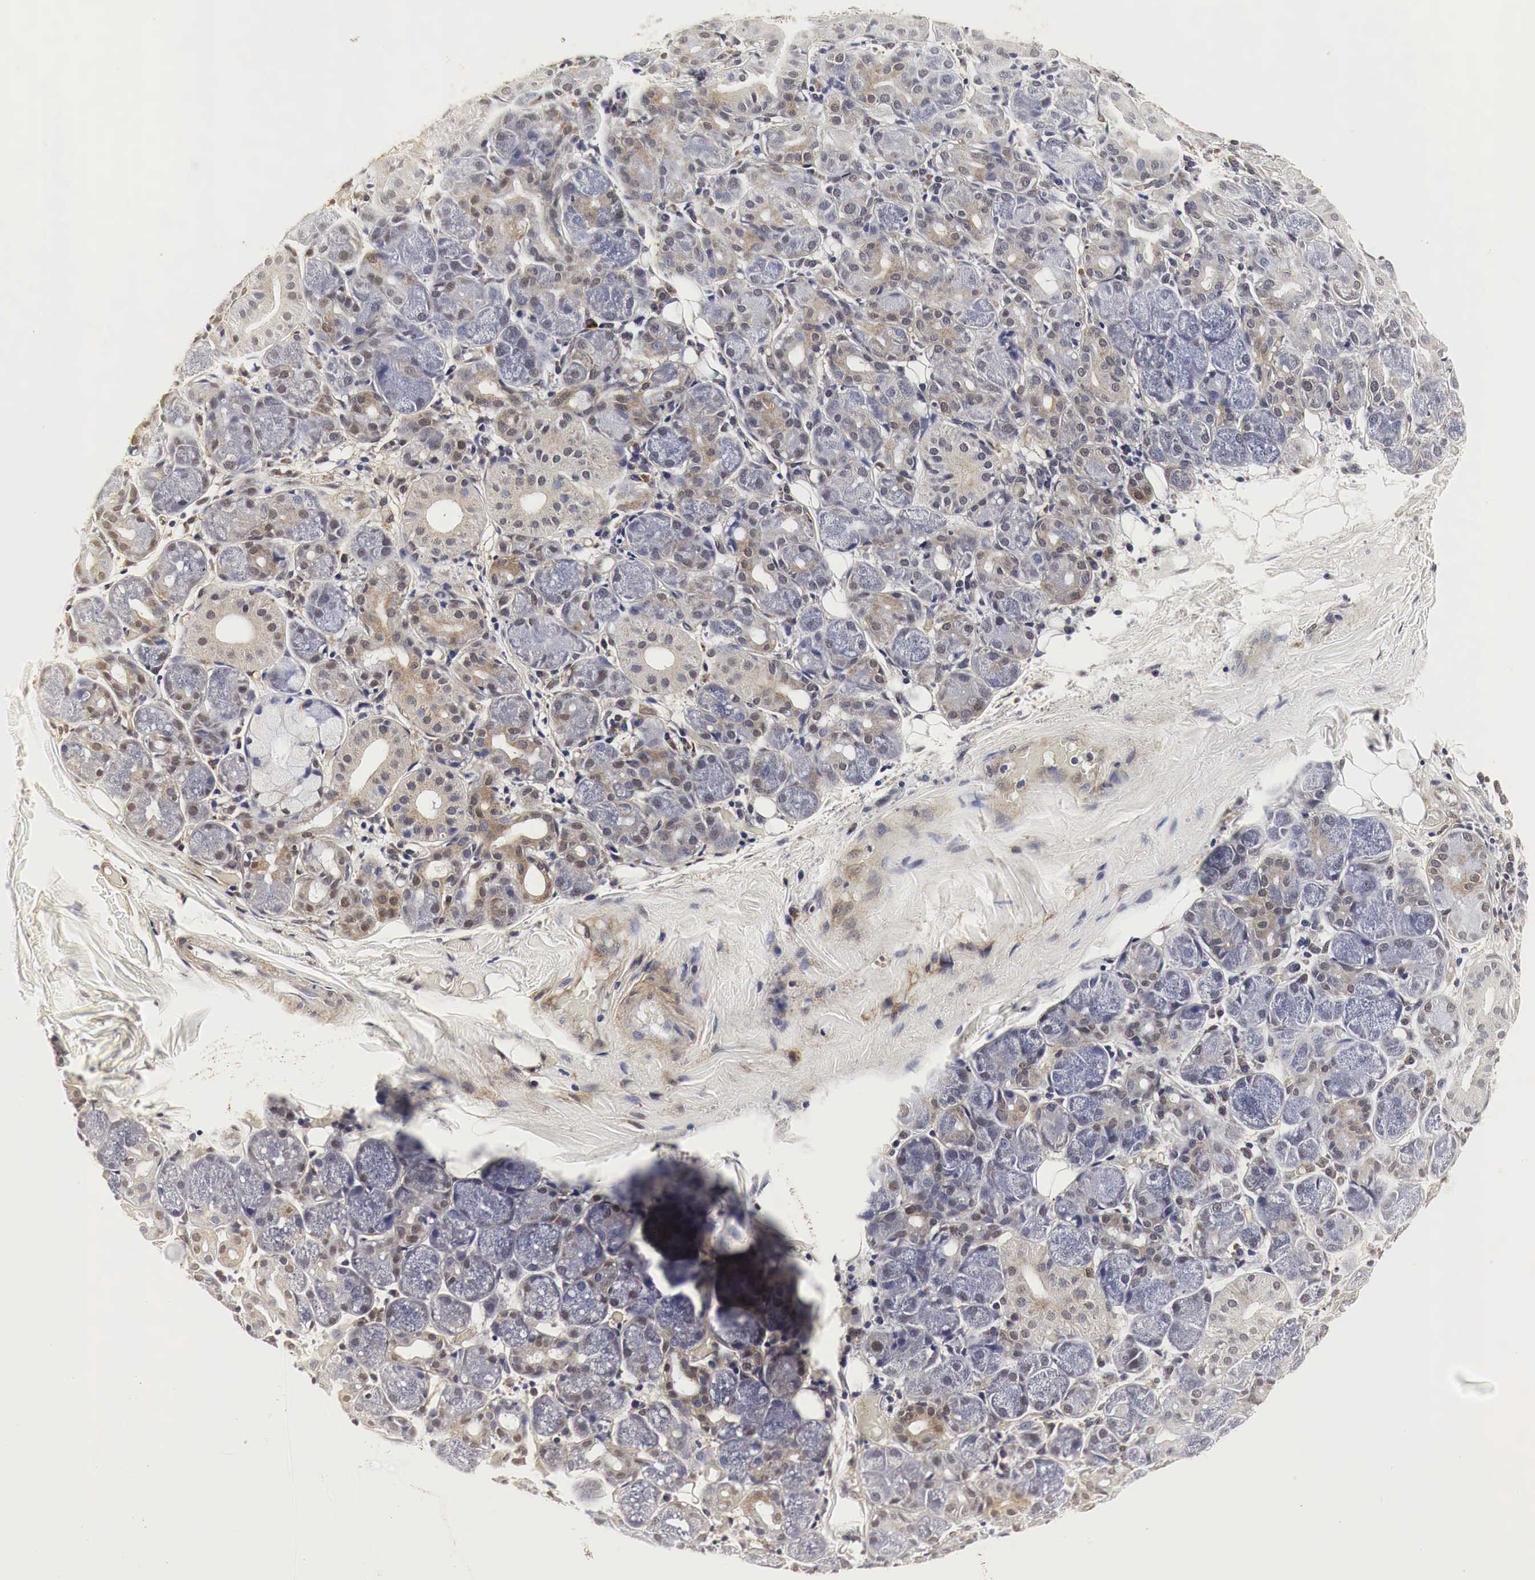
{"staining": {"intensity": "weak", "quantity": ">75%", "location": "cytoplasmic/membranous"}, "tissue": "salivary gland", "cell_type": "Glandular cells", "image_type": "normal", "snomed": [{"axis": "morphology", "description": "Normal tissue, NOS"}, {"axis": "topography", "description": "Salivary gland"}, {"axis": "topography", "description": "Peripheral nerve tissue"}], "caption": "A brown stain highlights weak cytoplasmic/membranous staining of a protein in glandular cells of unremarkable salivary gland.", "gene": "SPIN1", "patient": {"sex": "male", "age": 62}}